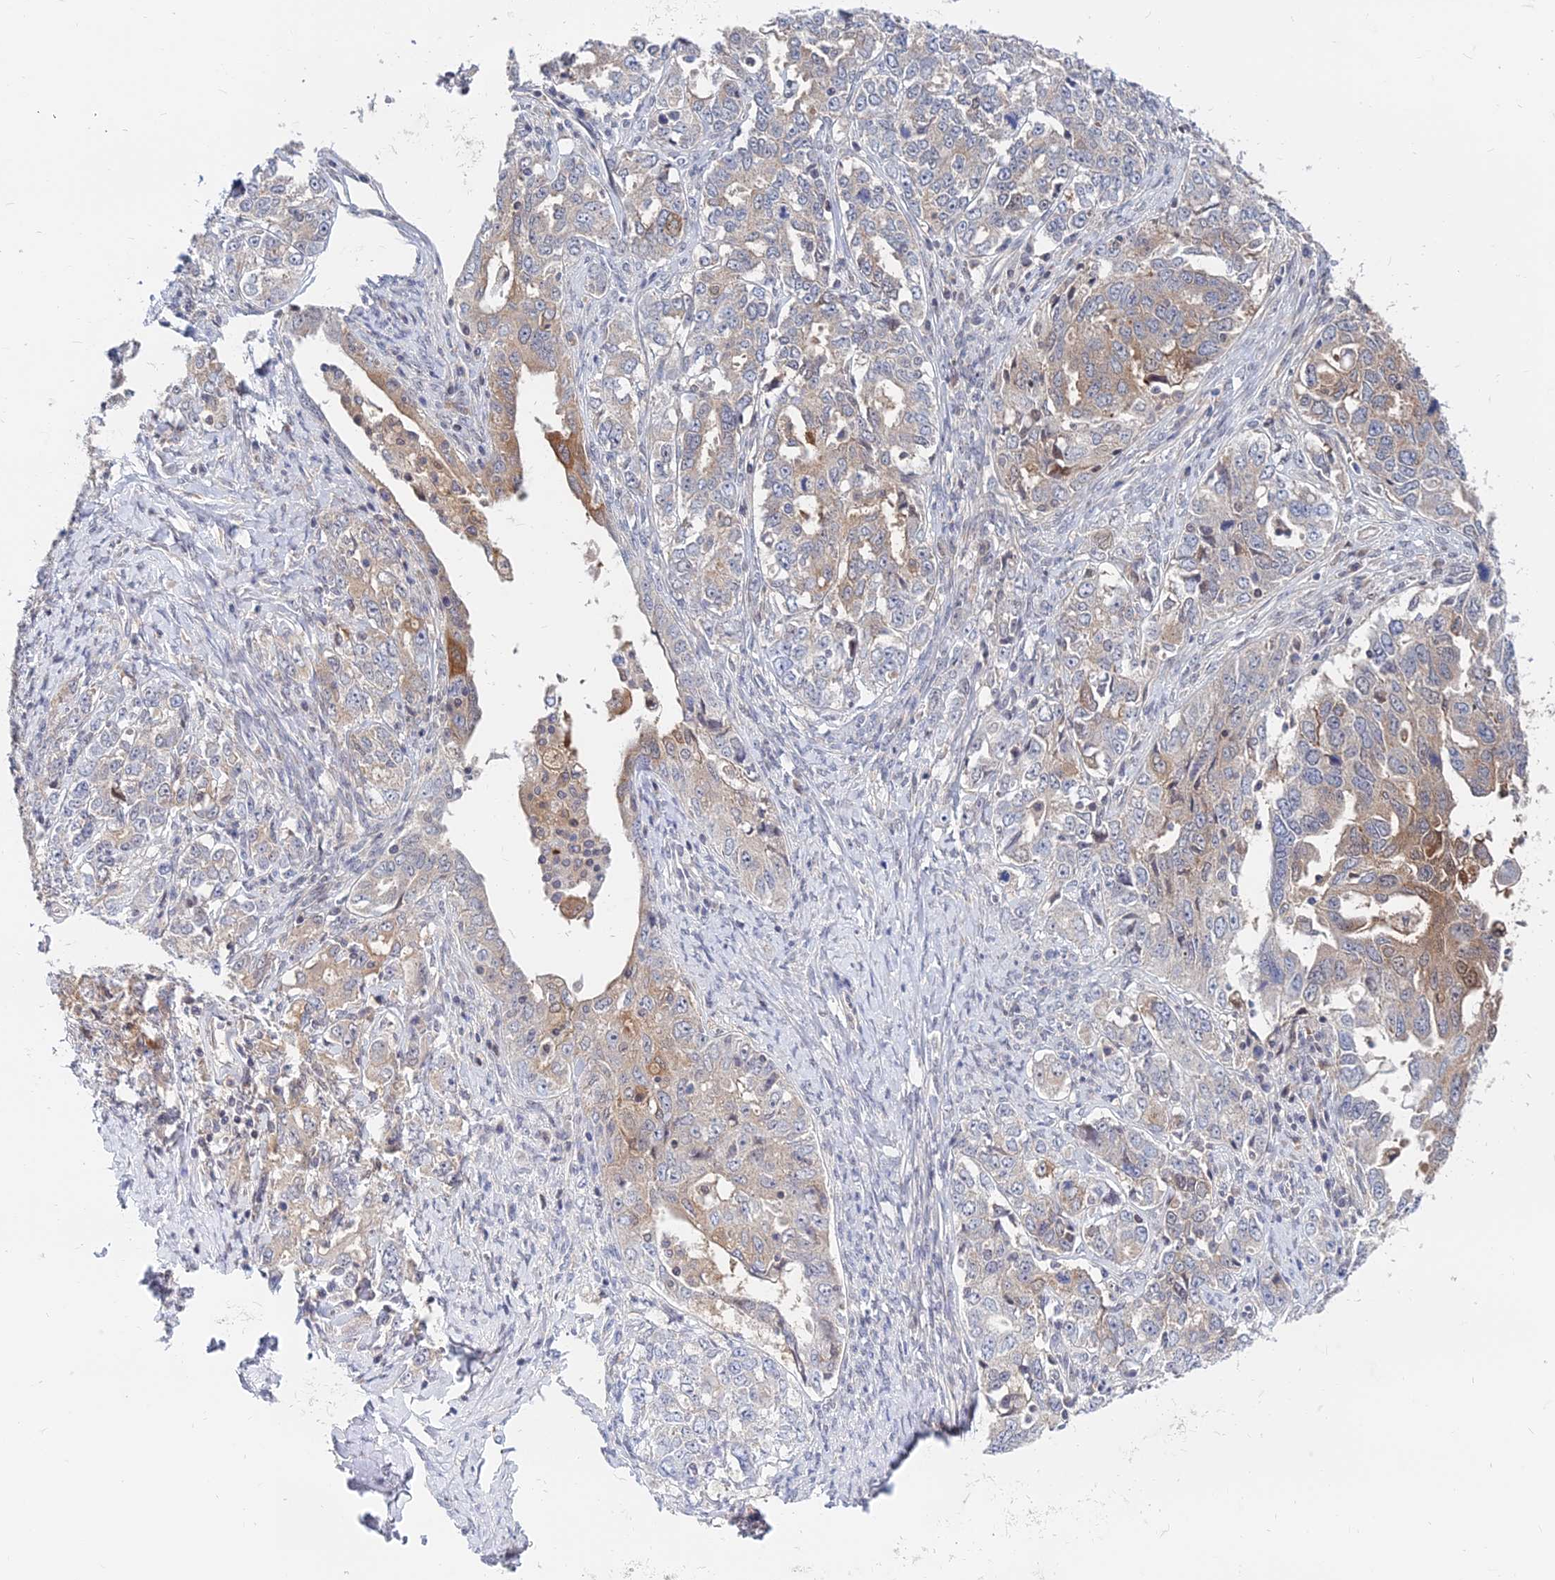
{"staining": {"intensity": "moderate", "quantity": "<25%", "location": "cytoplasmic/membranous"}, "tissue": "ovarian cancer", "cell_type": "Tumor cells", "image_type": "cancer", "snomed": [{"axis": "morphology", "description": "Carcinoma, endometroid"}, {"axis": "topography", "description": "Ovary"}], "caption": "Brown immunohistochemical staining in ovarian endometroid carcinoma displays moderate cytoplasmic/membranous expression in about <25% of tumor cells.", "gene": "B3GALT4", "patient": {"sex": "female", "age": 62}}